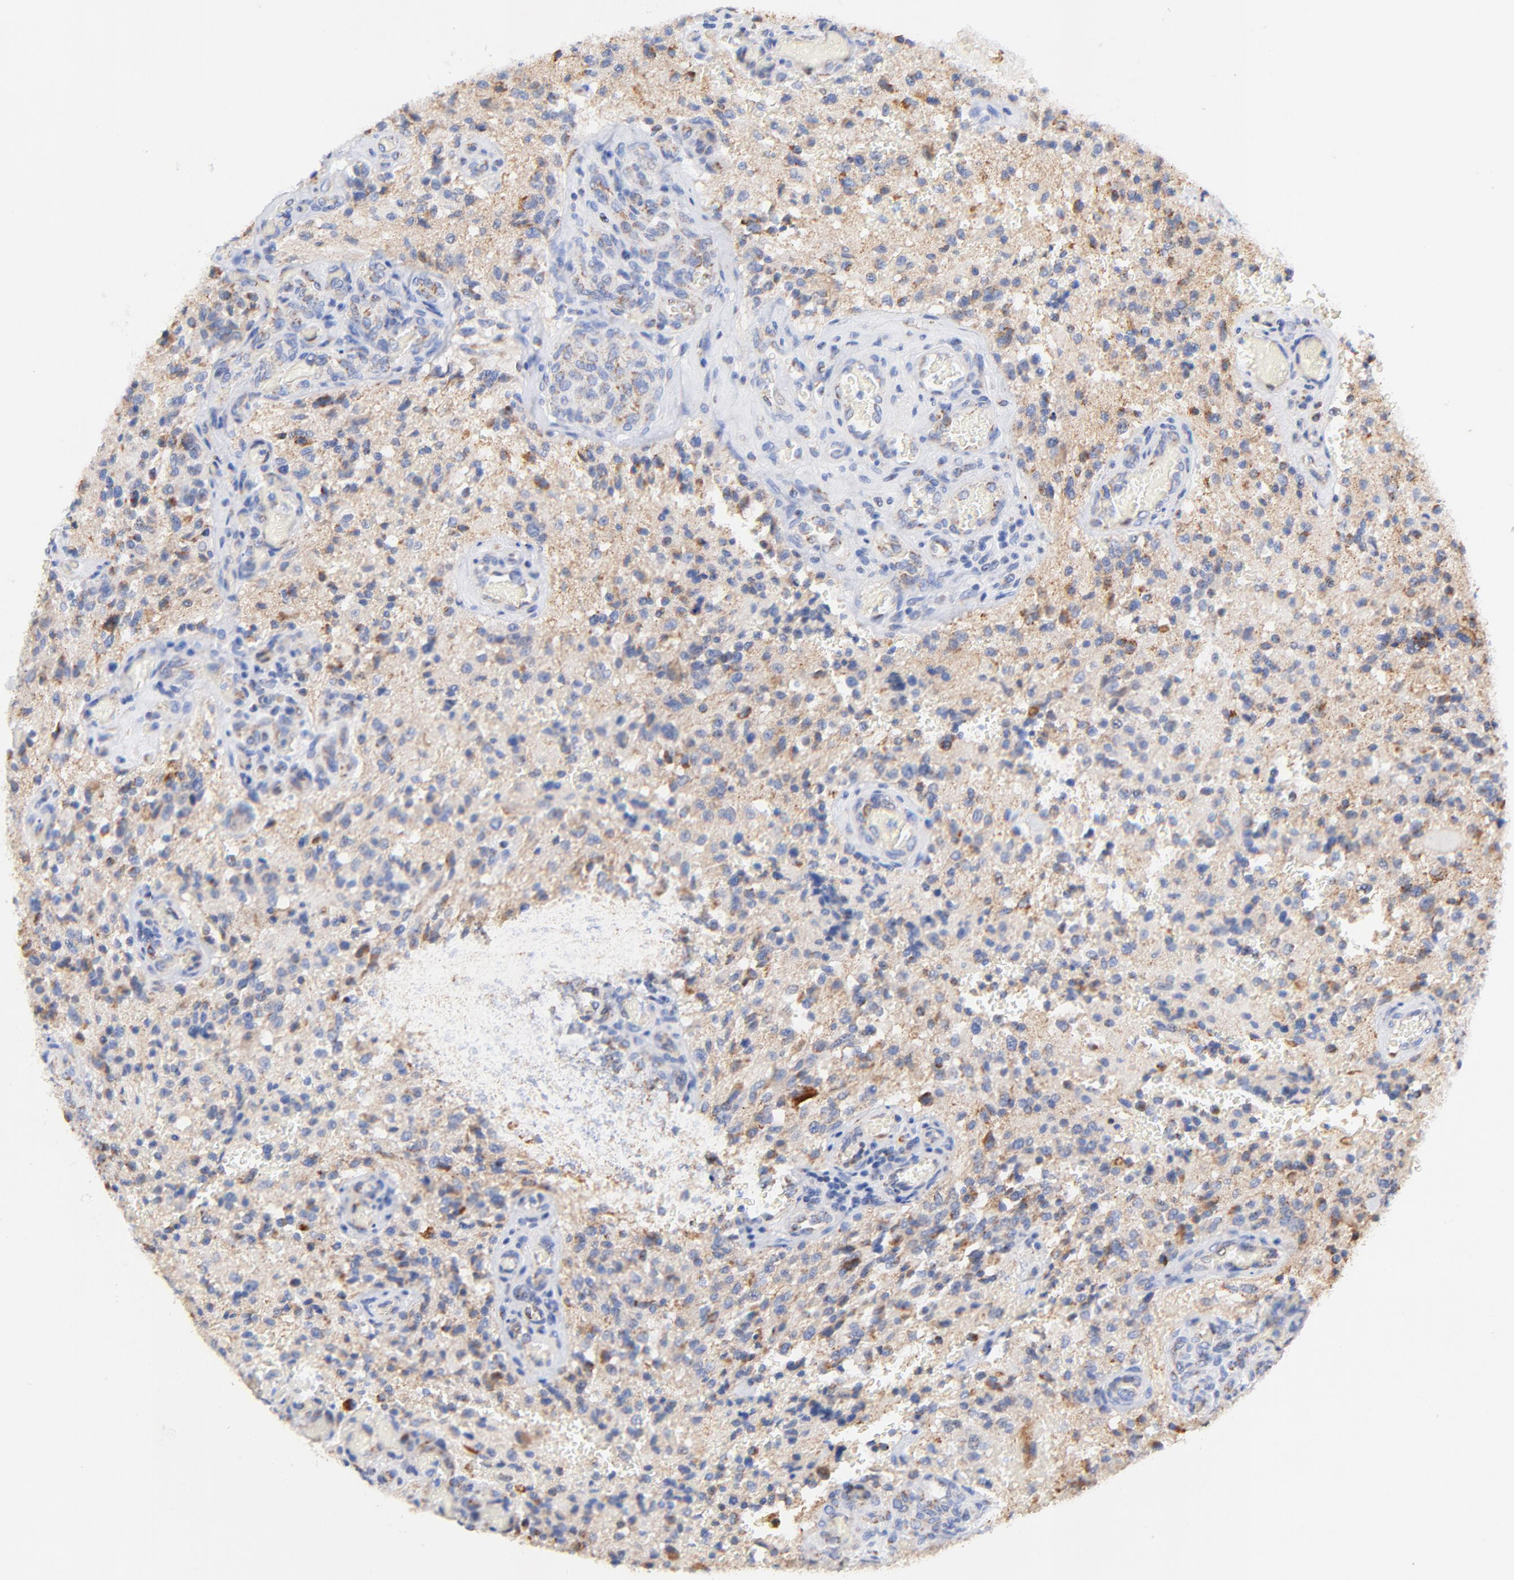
{"staining": {"intensity": "weak", "quantity": "25%-75%", "location": "cytoplasmic/membranous"}, "tissue": "glioma", "cell_type": "Tumor cells", "image_type": "cancer", "snomed": [{"axis": "morphology", "description": "Normal tissue, NOS"}, {"axis": "morphology", "description": "Glioma, malignant, High grade"}, {"axis": "topography", "description": "Cerebral cortex"}], "caption": "Malignant glioma (high-grade) stained for a protein shows weak cytoplasmic/membranous positivity in tumor cells.", "gene": "ATP5F1D", "patient": {"sex": "male", "age": 56}}